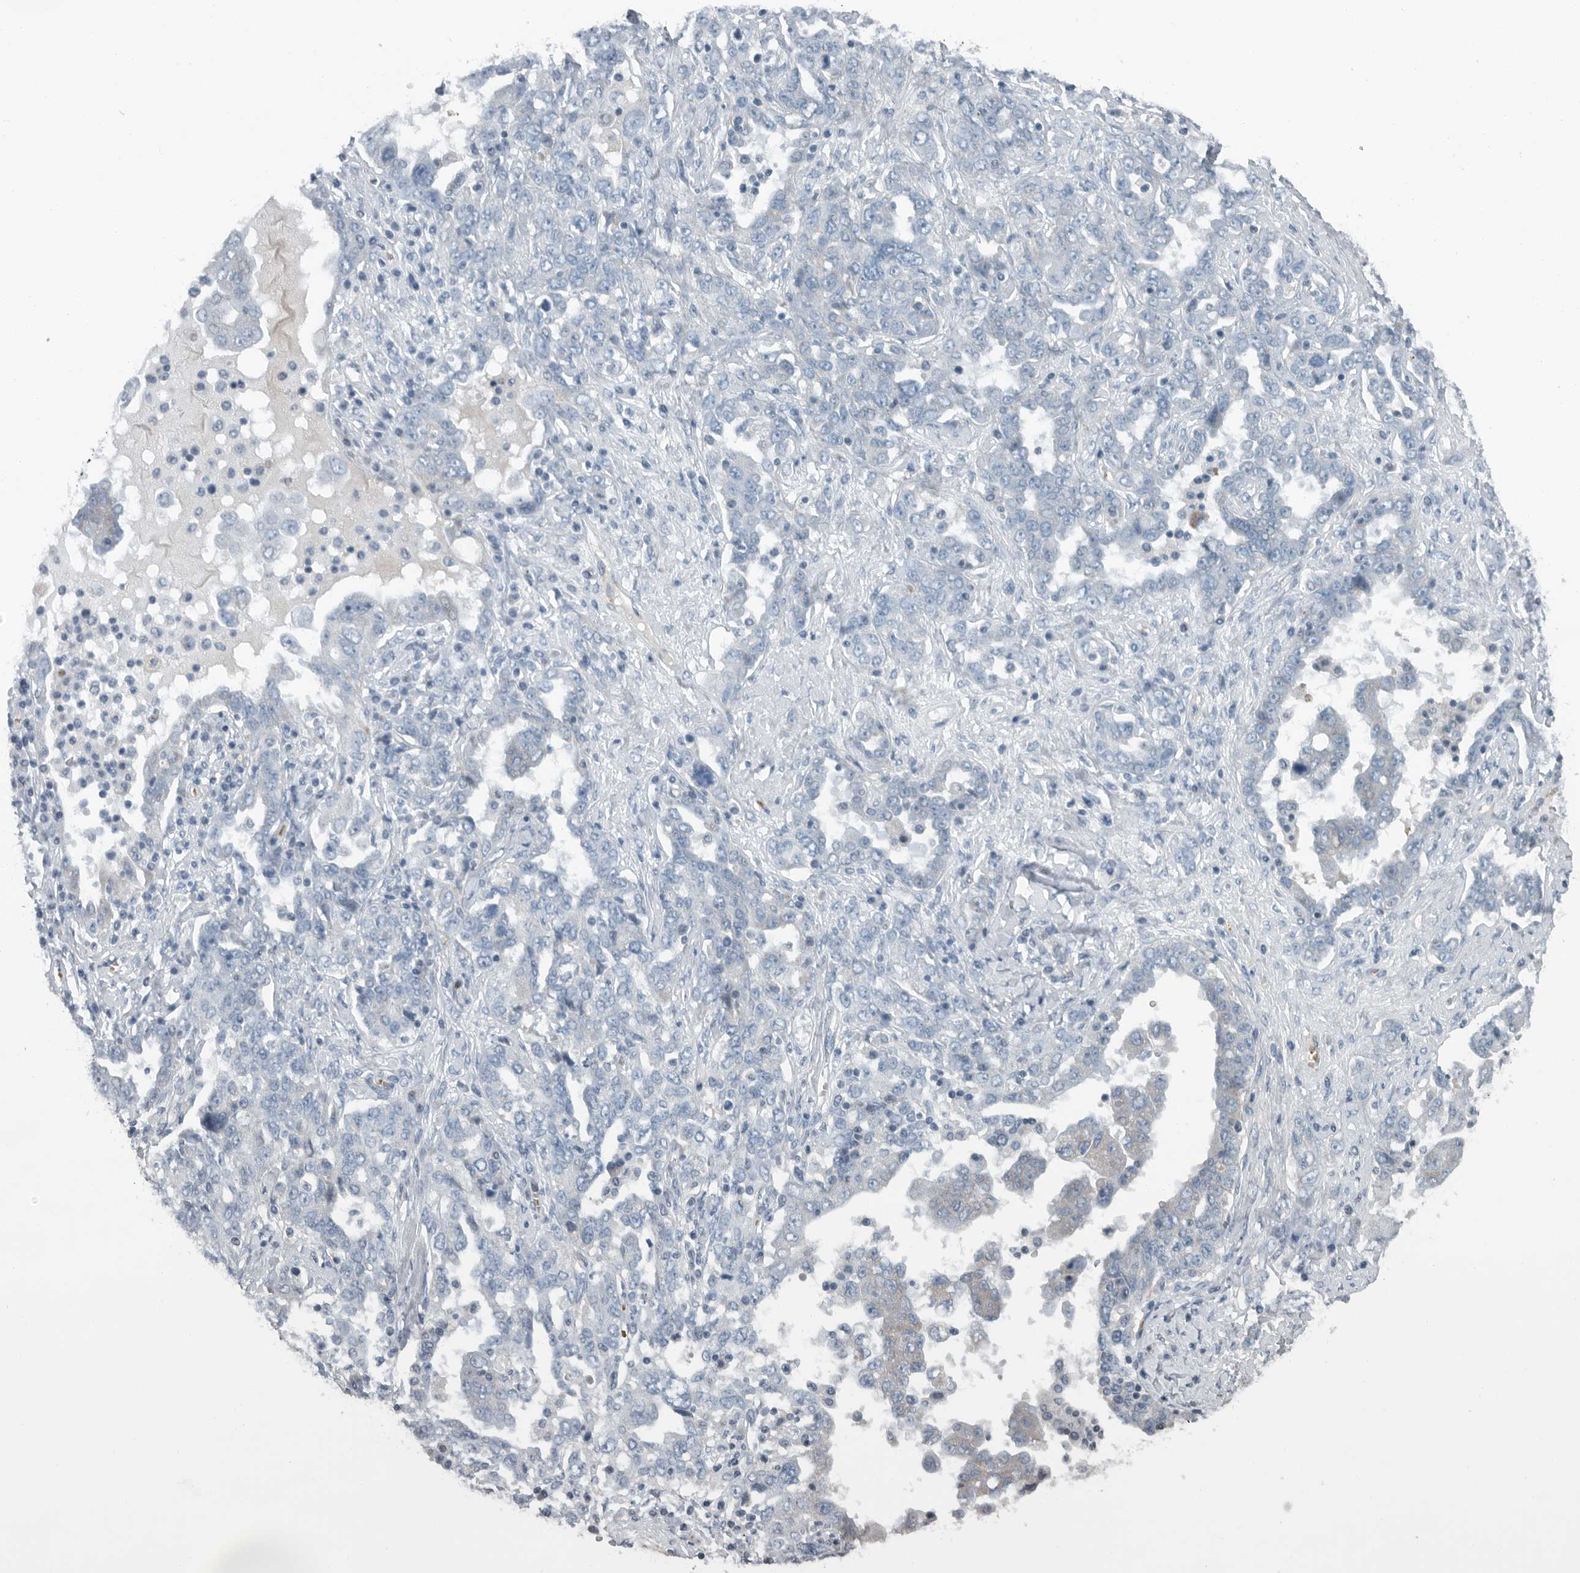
{"staining": {"intensity": "negative", "quantity": "none", "location": "none"}, "tissue": "ovarian cancer", "cell_type": "Tumor cells", "image_type": "cancer", "snomed": [{"axis": "morphology", "description": "Carcinoma, endometroid"}, {"axis": "topography", "description": "Ovary"}], "caption": "An image of ovarian cancer stained for a protein demonstrates no brown staining in tumor cells. (Stains: DAB (3,3'-diaminobenzidine) immunohistochemistry (IHC) with hematoxylin counter stain, Microscopy: brightfield microscopy at high magnification).", "gene": "MPP3", "patient": {"sex": "female", "age": 62}}